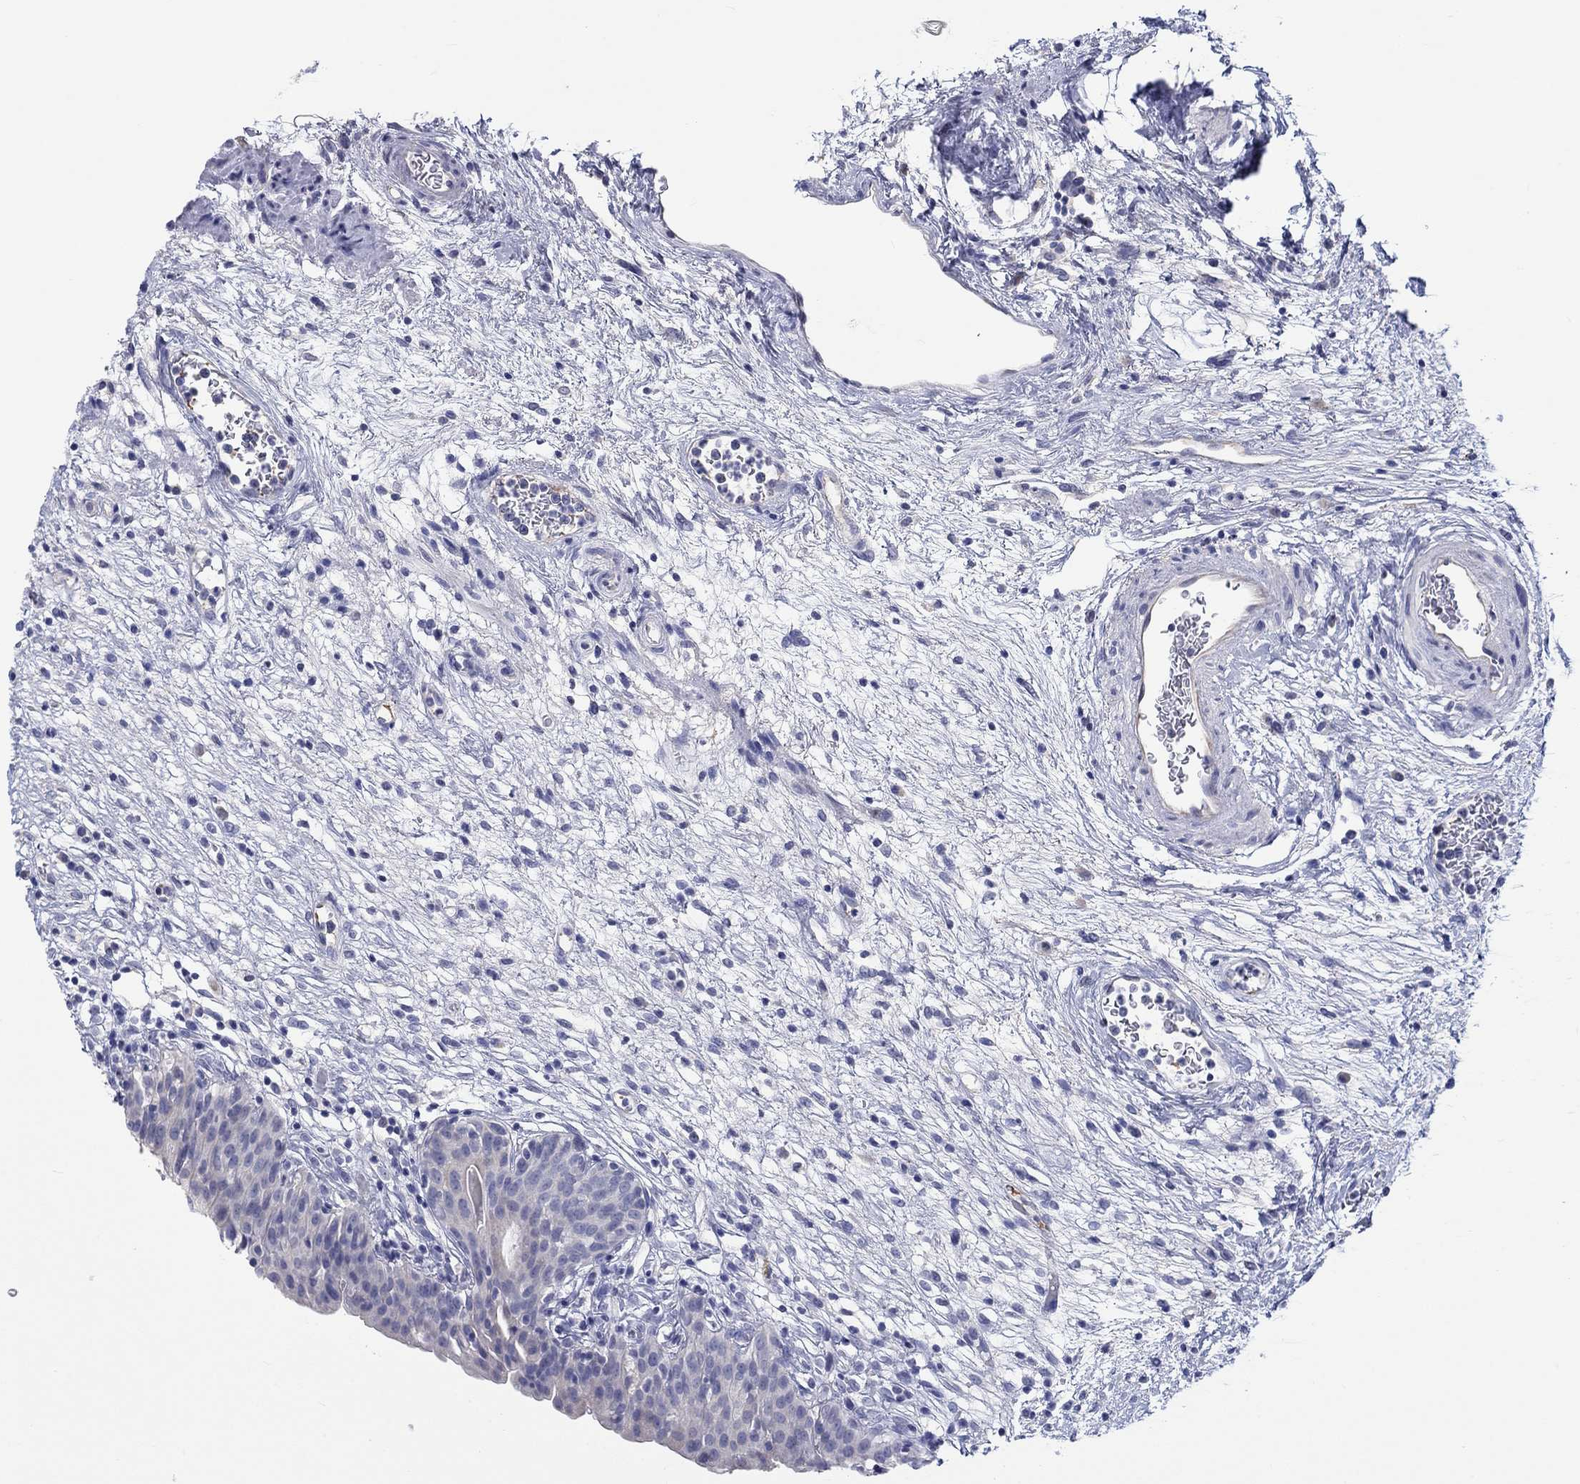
{"staining": {"intensity": "negative", "quantity": "none", "location": "none"}, "tissue": "urinary bladder", "cell_type": "Urothelial cells", "image_type": "normal", "snomed": [{"axis": "morphology", "description": "Normal tissue, NOS"}, {"axis": "topography", "description": "Urinary bladder"}], "caption": "Urothelial cells are negative for protein expression in benign human urinary bladder. Brightfield microscopy of IHC stained with DAB (3,3'-diaminobenzidine) (brown) and hematoxylin (blue), captured at high magnification.", "gene": "LRRC4C", "patient": {"sex": "male", "age": 76}}